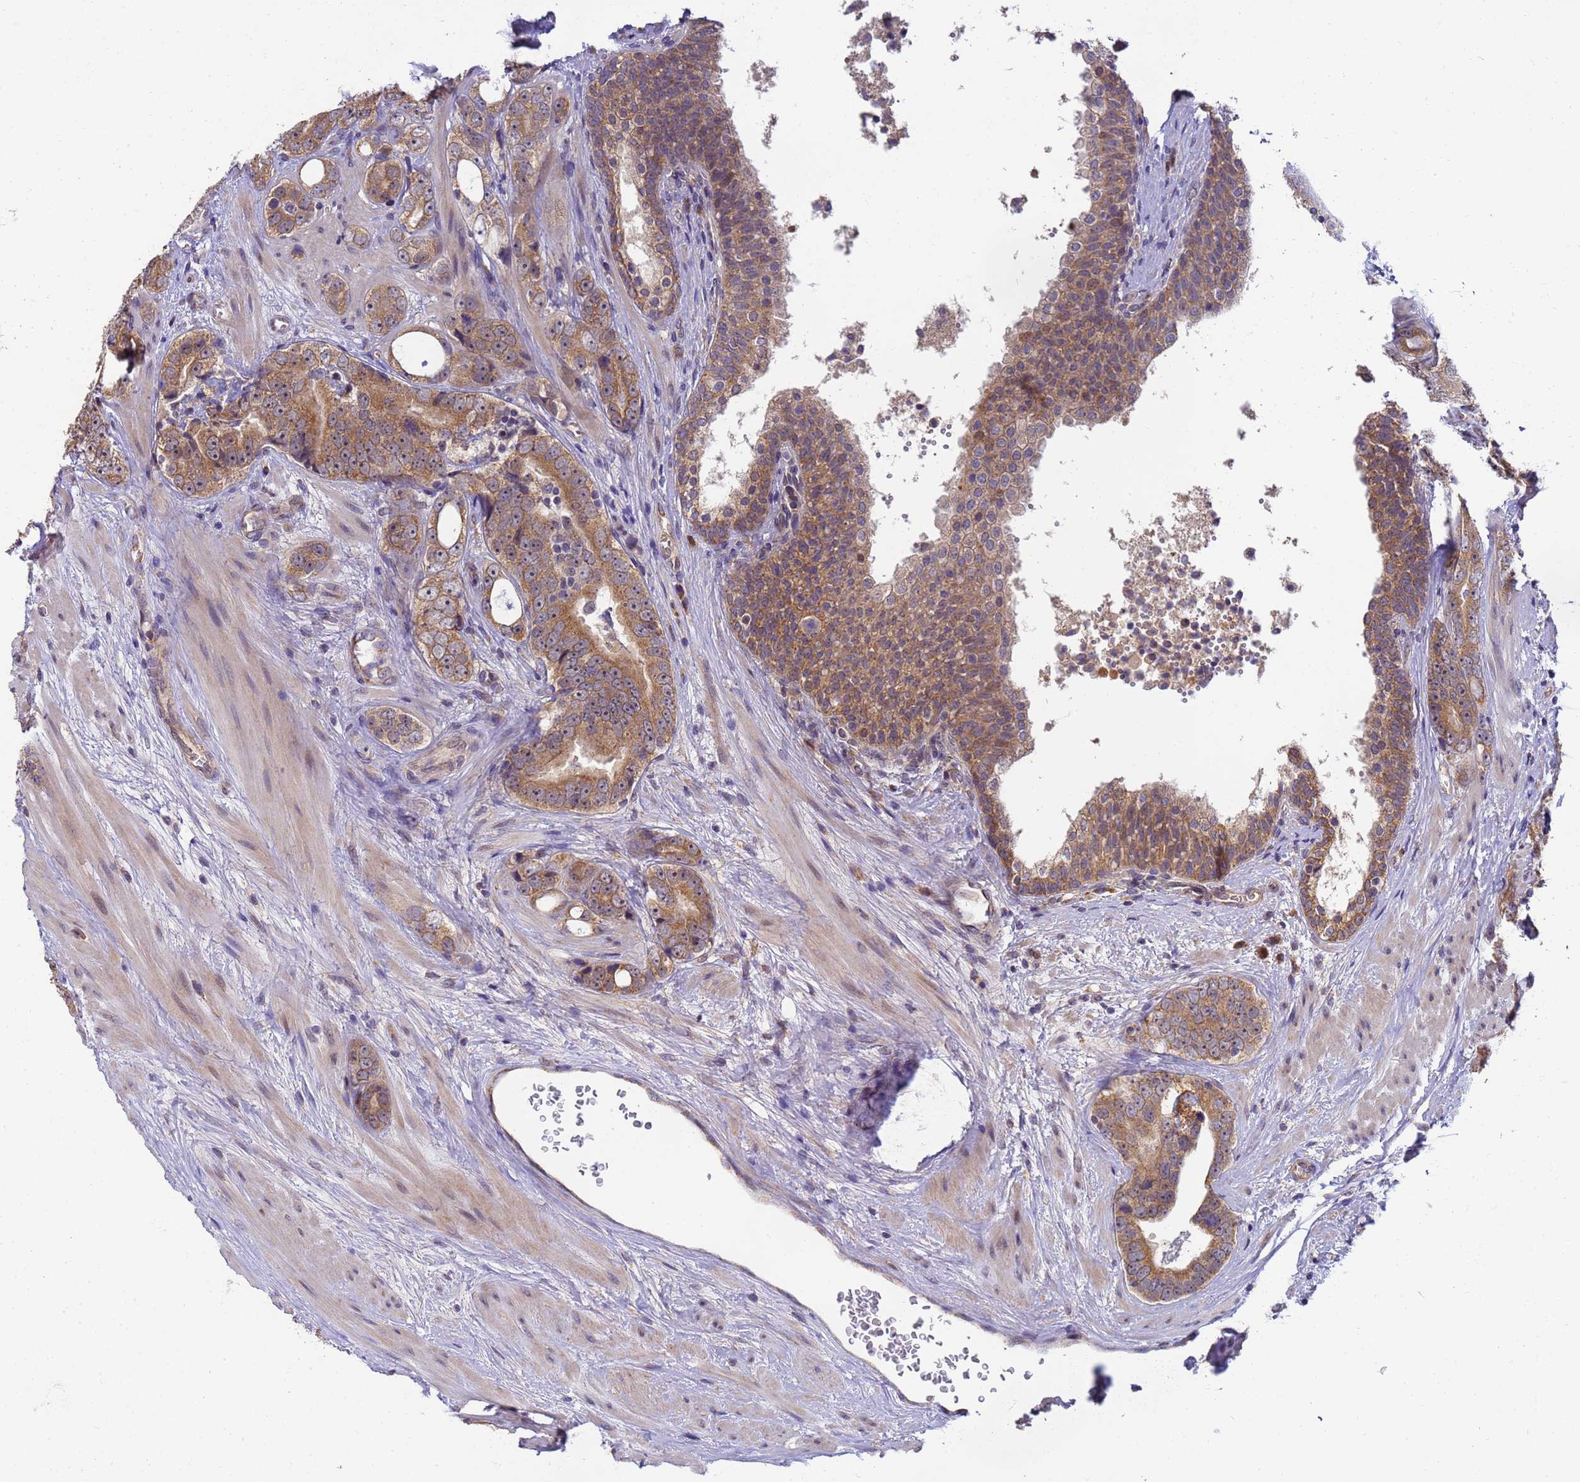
{"staining": {"intensity": "moderate", "quantity": ">75%", "location": "cytoplasmic/membranous"}, "tissue": "prostate cancer", "cell_type": "Tumor cells", "image_type": "cancer", "snomed": [{"axis": "morphology", "description": "Adenocarcinoma, High grade"}, {"axis": "topography", "description": "Prostate"}], "caption": "Moderate cytoplasmic/membranous expression for a protein is present in about >75% of tumor cells of prostate cancer (high-grade adenocarcinoma) using immunohistochemistry.", "gene": "RAPGEF3", "patient": {"sex": "male", "age": 56}}